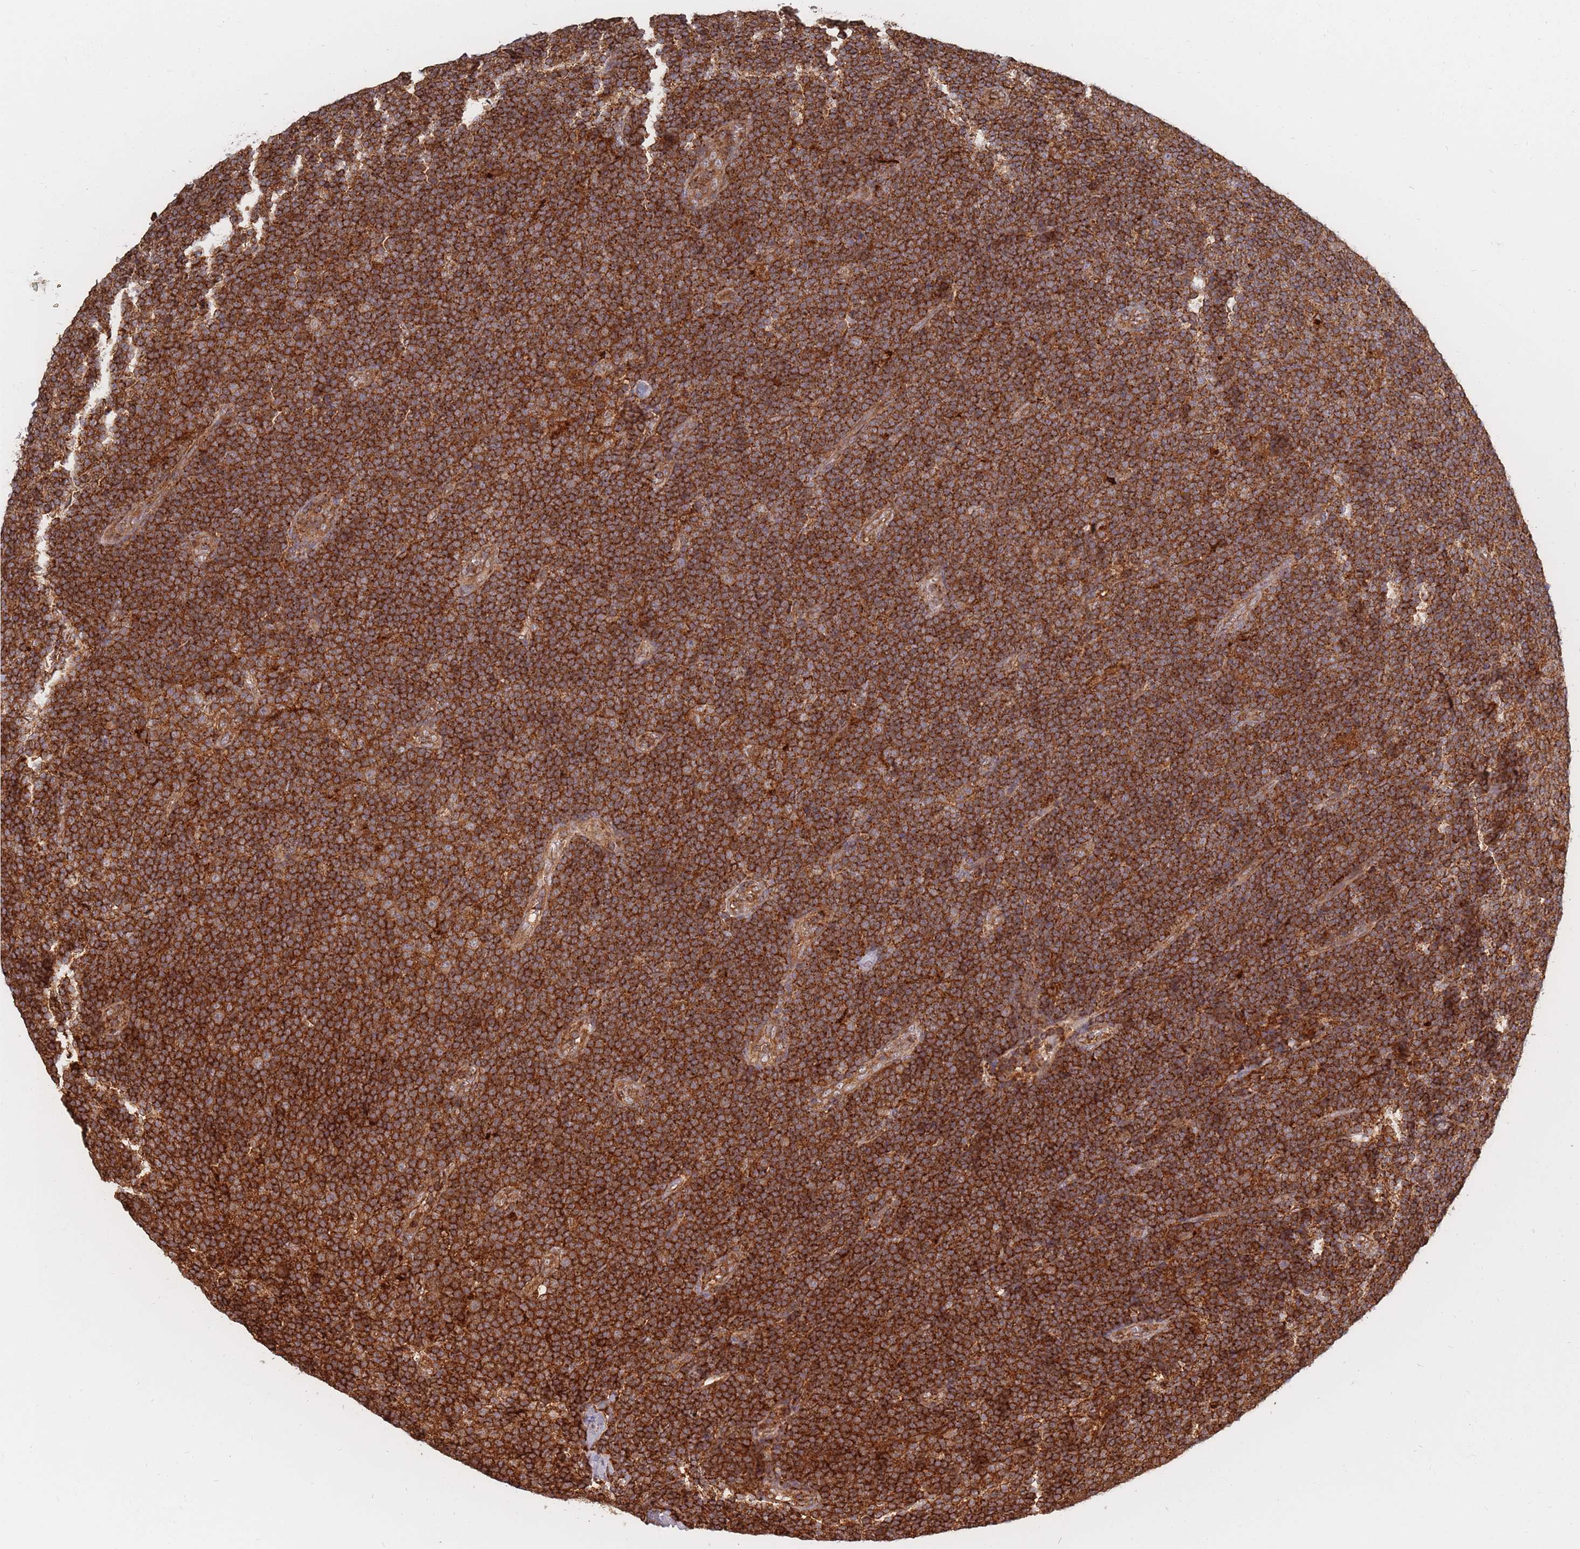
{"staining": {"intensity": "strong", "quantity": ">75%", "location": "cytoplasmic/membranous"}, "tissue": "lymphoma", "cell_type": "Tumor cells", "image_type": "cancer", "snomed": [{"axis": "morphology", "description": "Malignant lymphoma, non-Hodgkin's type, Low grade"}, {"axis": "topography", "description": "Lymph node"}], "caption": "High-power microscopy captured an immunohistochemistry image of malignant lymphoma, non-Hodgkin's type (low-grade), revealing strong cytoplasmic/membranous expression in approximately >75% of tumor cells.", "gene": "RASSF2", "patient": {"sex": "male", "age": 48}}